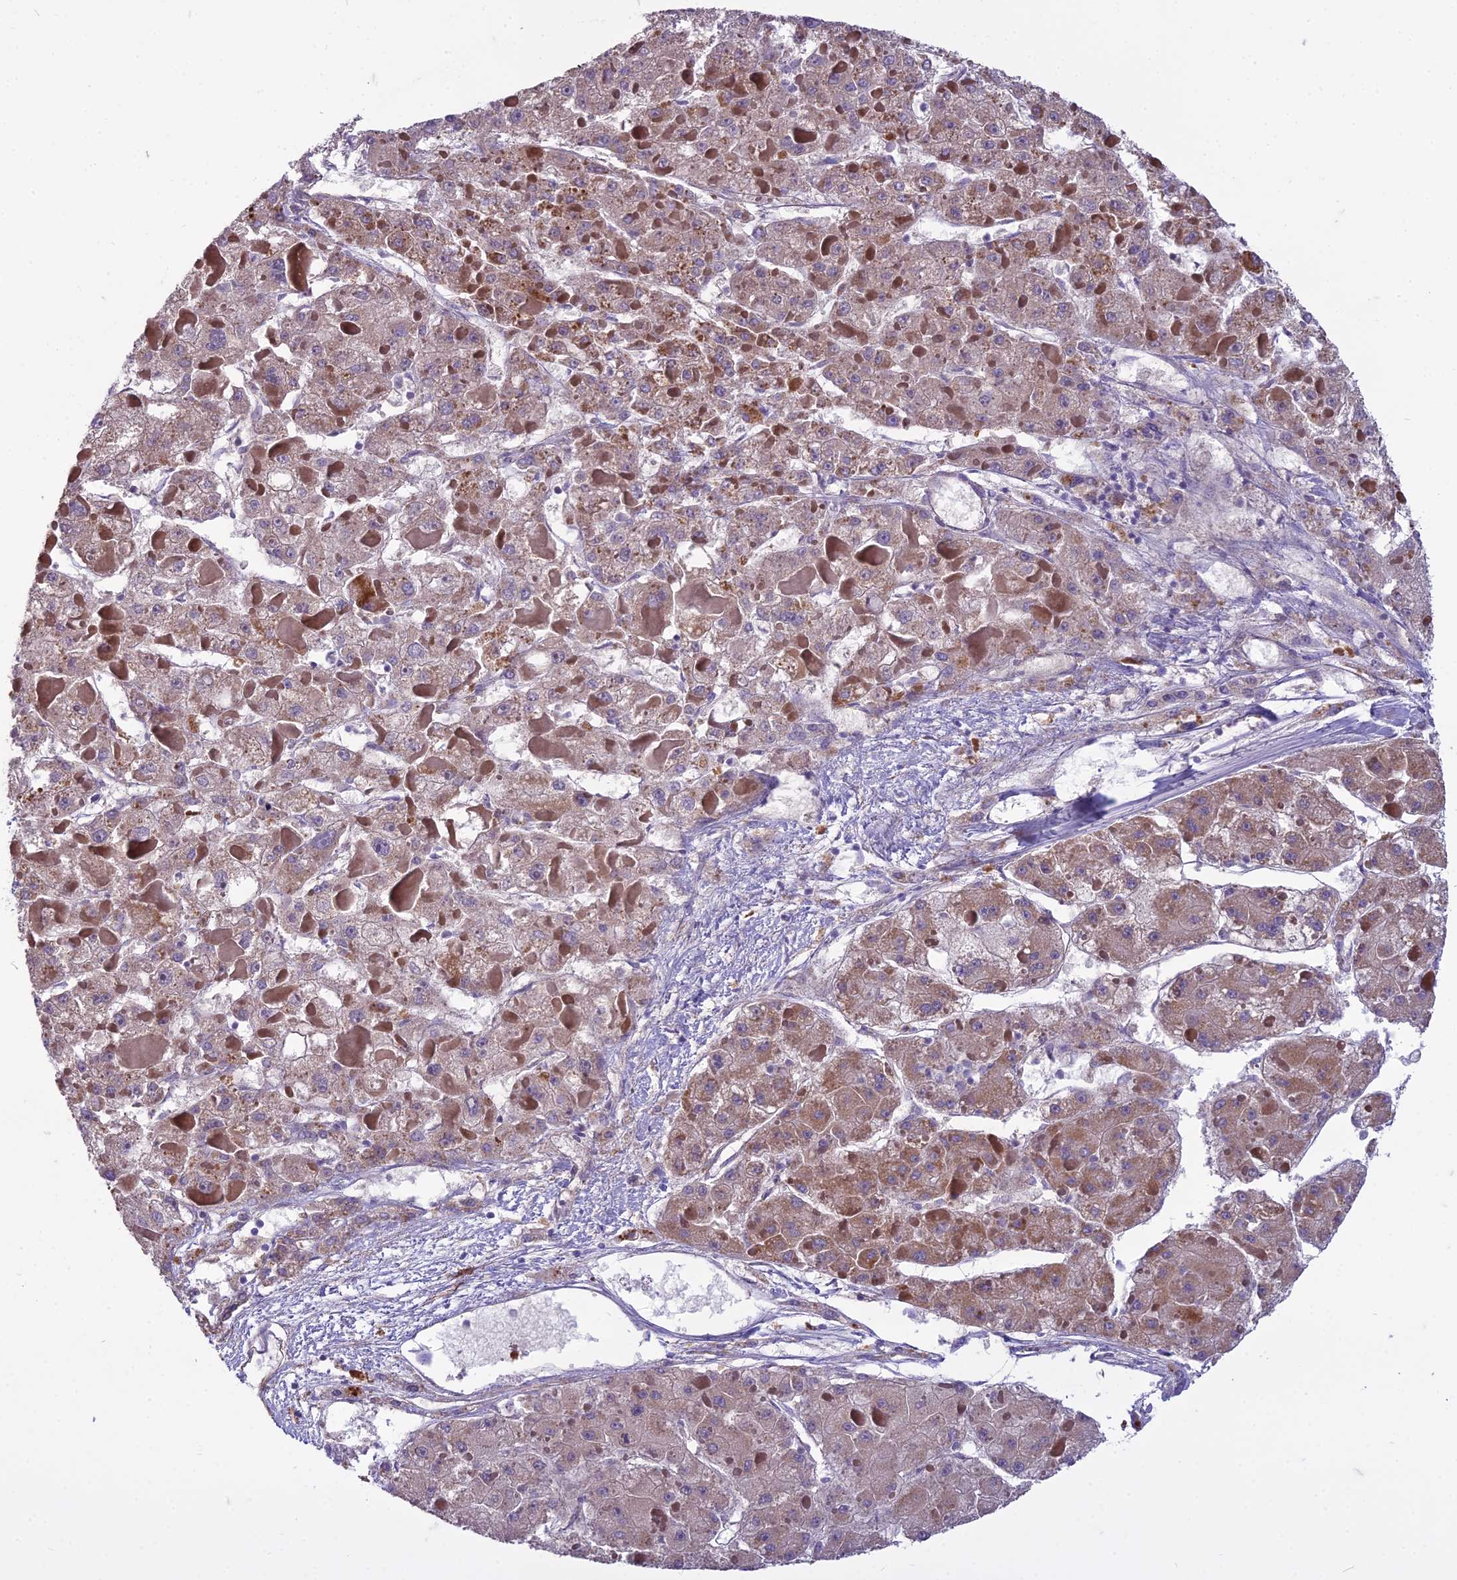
{"staining": {"intensity": "moderate", "quantity": "25%-75%", "location": "cytoplasmic/membranous"}, "tissue": "liver cancer", "cell_type": "Tumor cells", "image_type": "cancer", "snomed": [{"axis": "morphology", "description": "Carcinoma, Hepatocellular, NOS"}, {"axis": "topography", "description": "Liver"}], "caption": "This photomicrograph reveals immunohistochemistry (IHC) staining of liver cancer (hepatocellular carcinoma), with medium moderate cytoplasmic/membranous staining in about 25%-75% of tumor cells.", "gene": "DUS2", "patient": {"sex": "female", "age": 73}}